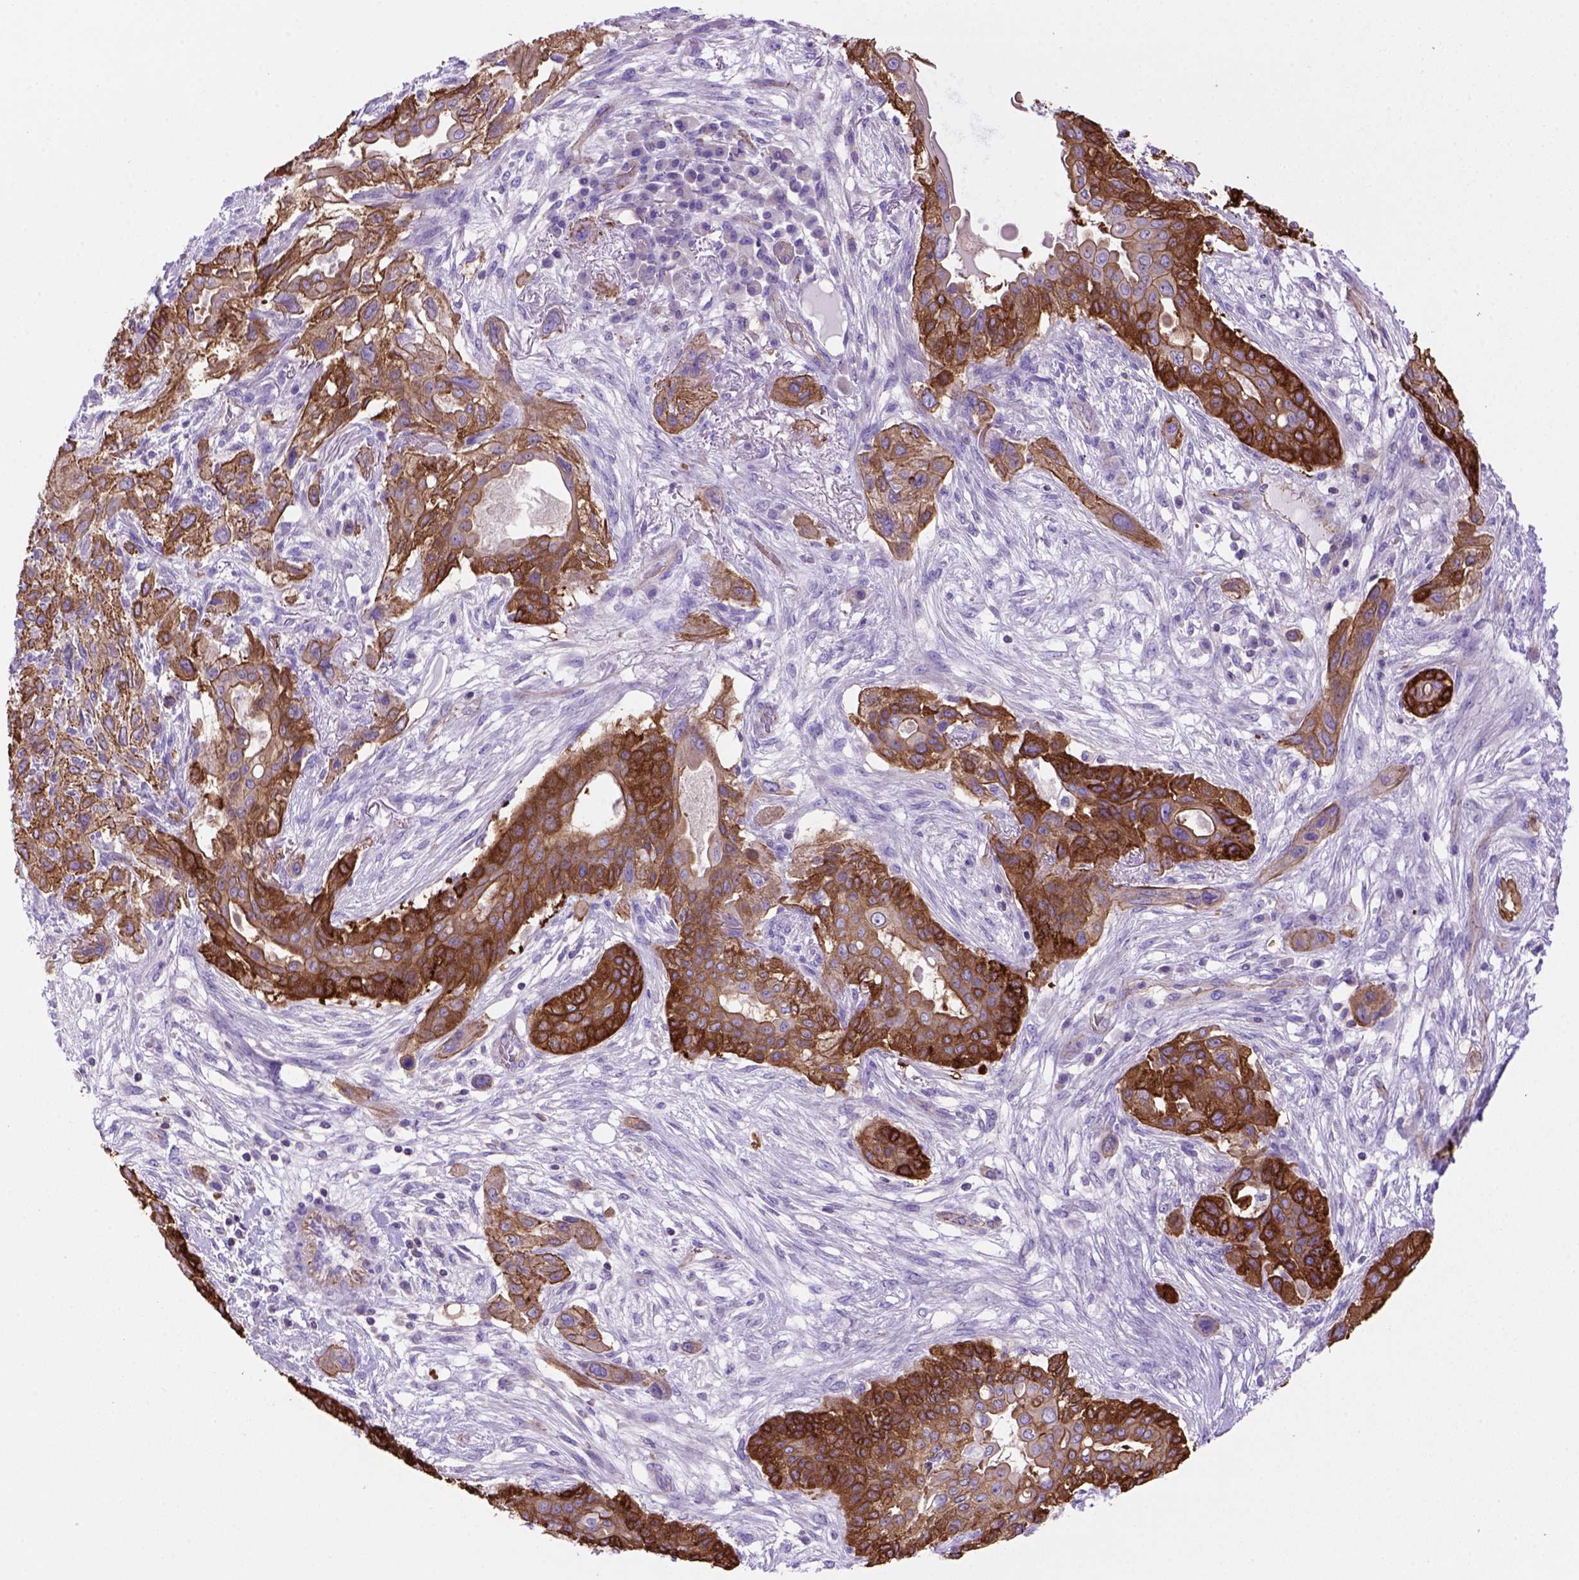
{"staining": {"intensity": "strong", "quantity": ">75%", "location": "cytoplasmic/membranous"}, "tissue": "lung cancer", "cell_type": "Tumor cells", "image_type": "cancer", "snomed": [{"axis": "morphology", "description": "Squamous cell carcinoma, NOS"}, {"axis": "topography", "description": "Lung"}], "caption": "Lung cancer tissue shows strong cytoplasmic/membranous positivity in about >75% of tumor cells", "gene": "PEX12", "patient": {"sex": "female", "age": 70}}